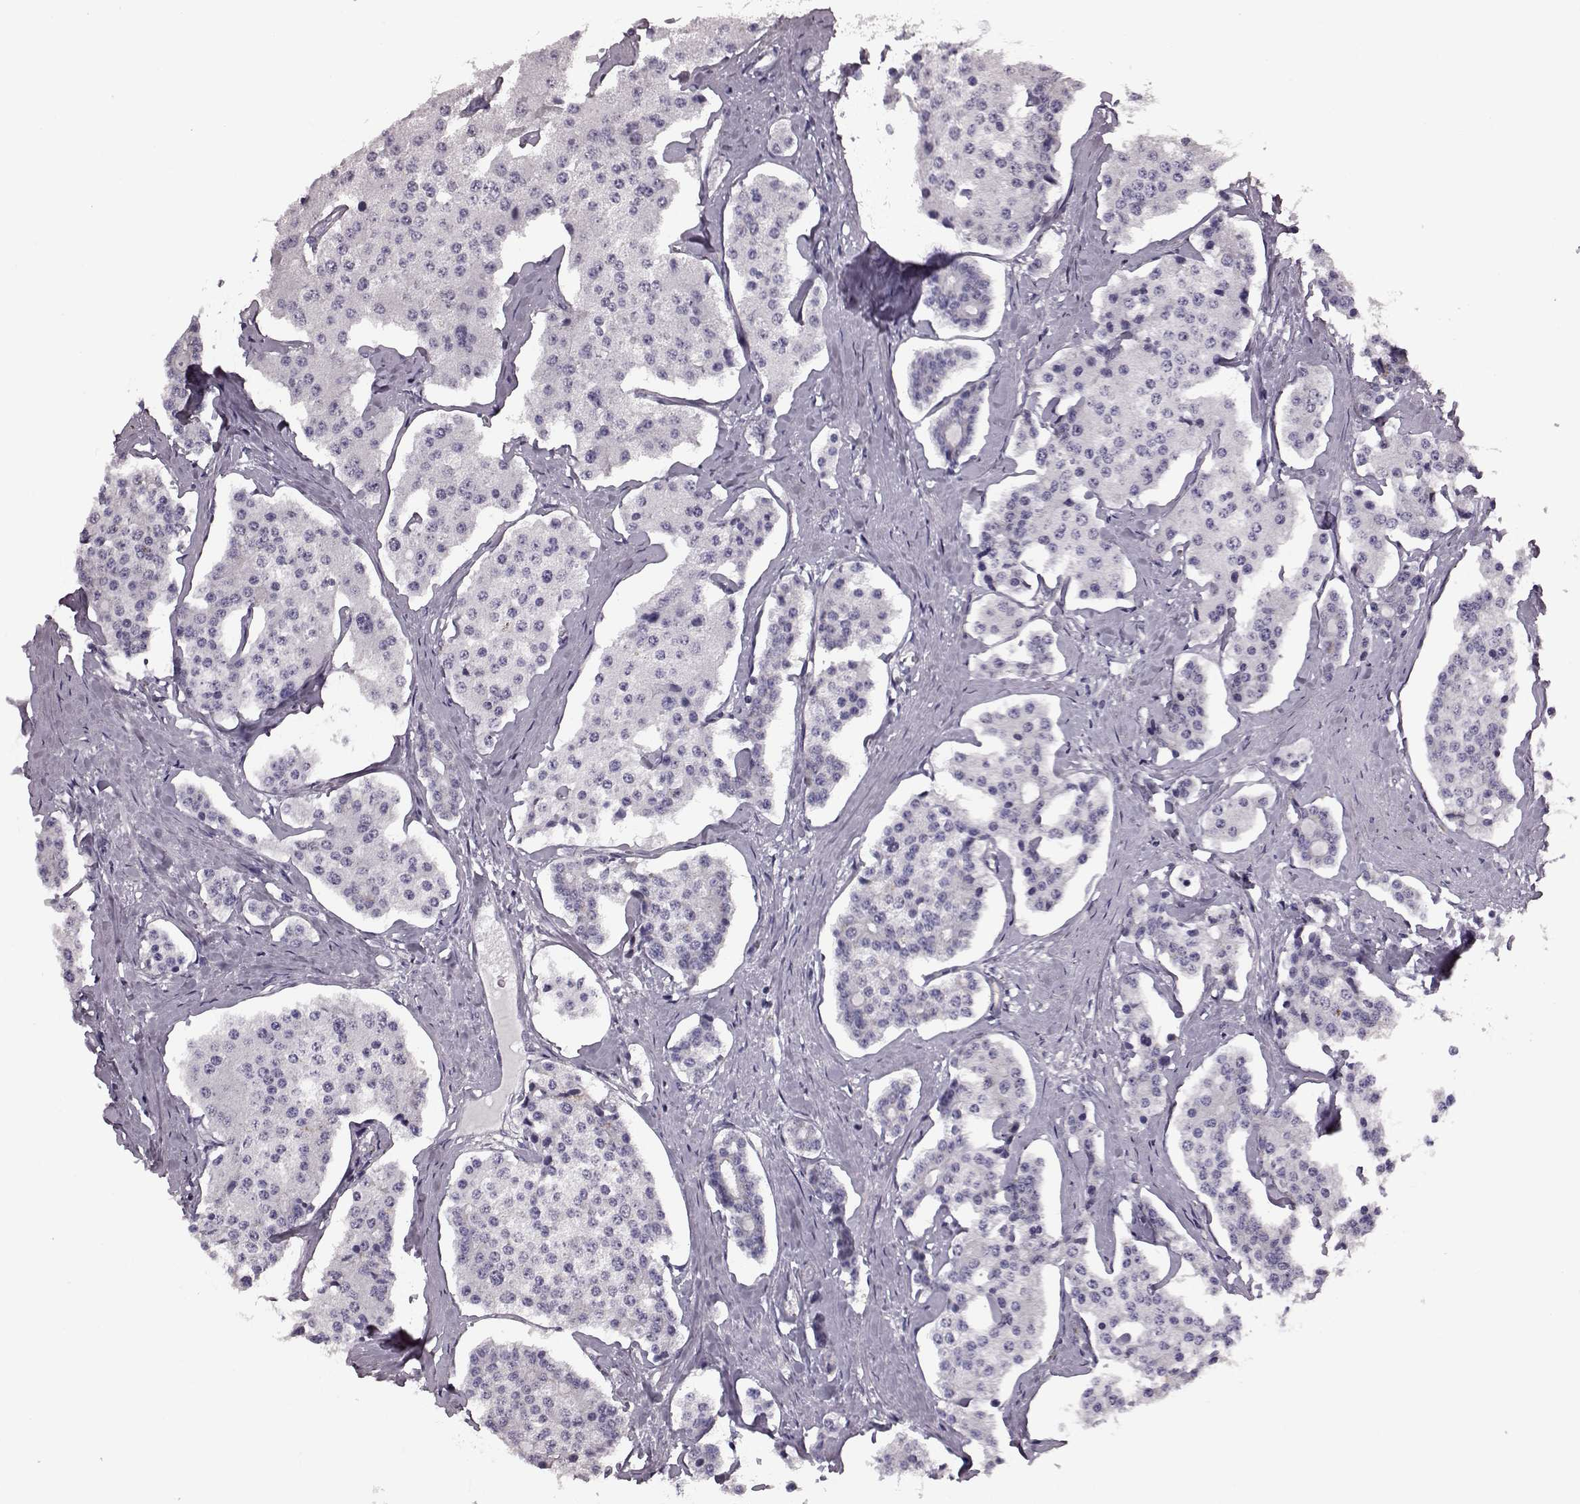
{"staining": {"intensity": "negative", "quantity": "none", "location": "none"}, "tissue": "carcinoid", "cell_type": "Tumor cells", "image_type": "cancer", "snomed": [{"axis": "morphology", "description": "Carcinoid, malignant, NOS"}, {"axis": "topography", "description": "Small intestine"}], "caption": "The image displays no significant positivity in tumor cells of malignant carcinoid. The staining is performed using DAB (3,3'-diaminobenzidine) brown chromogen with nuclei counter-stained in using hematoxylin.", "gene": "SNTG1", "patient": {"sex": "female", "age": 65}}